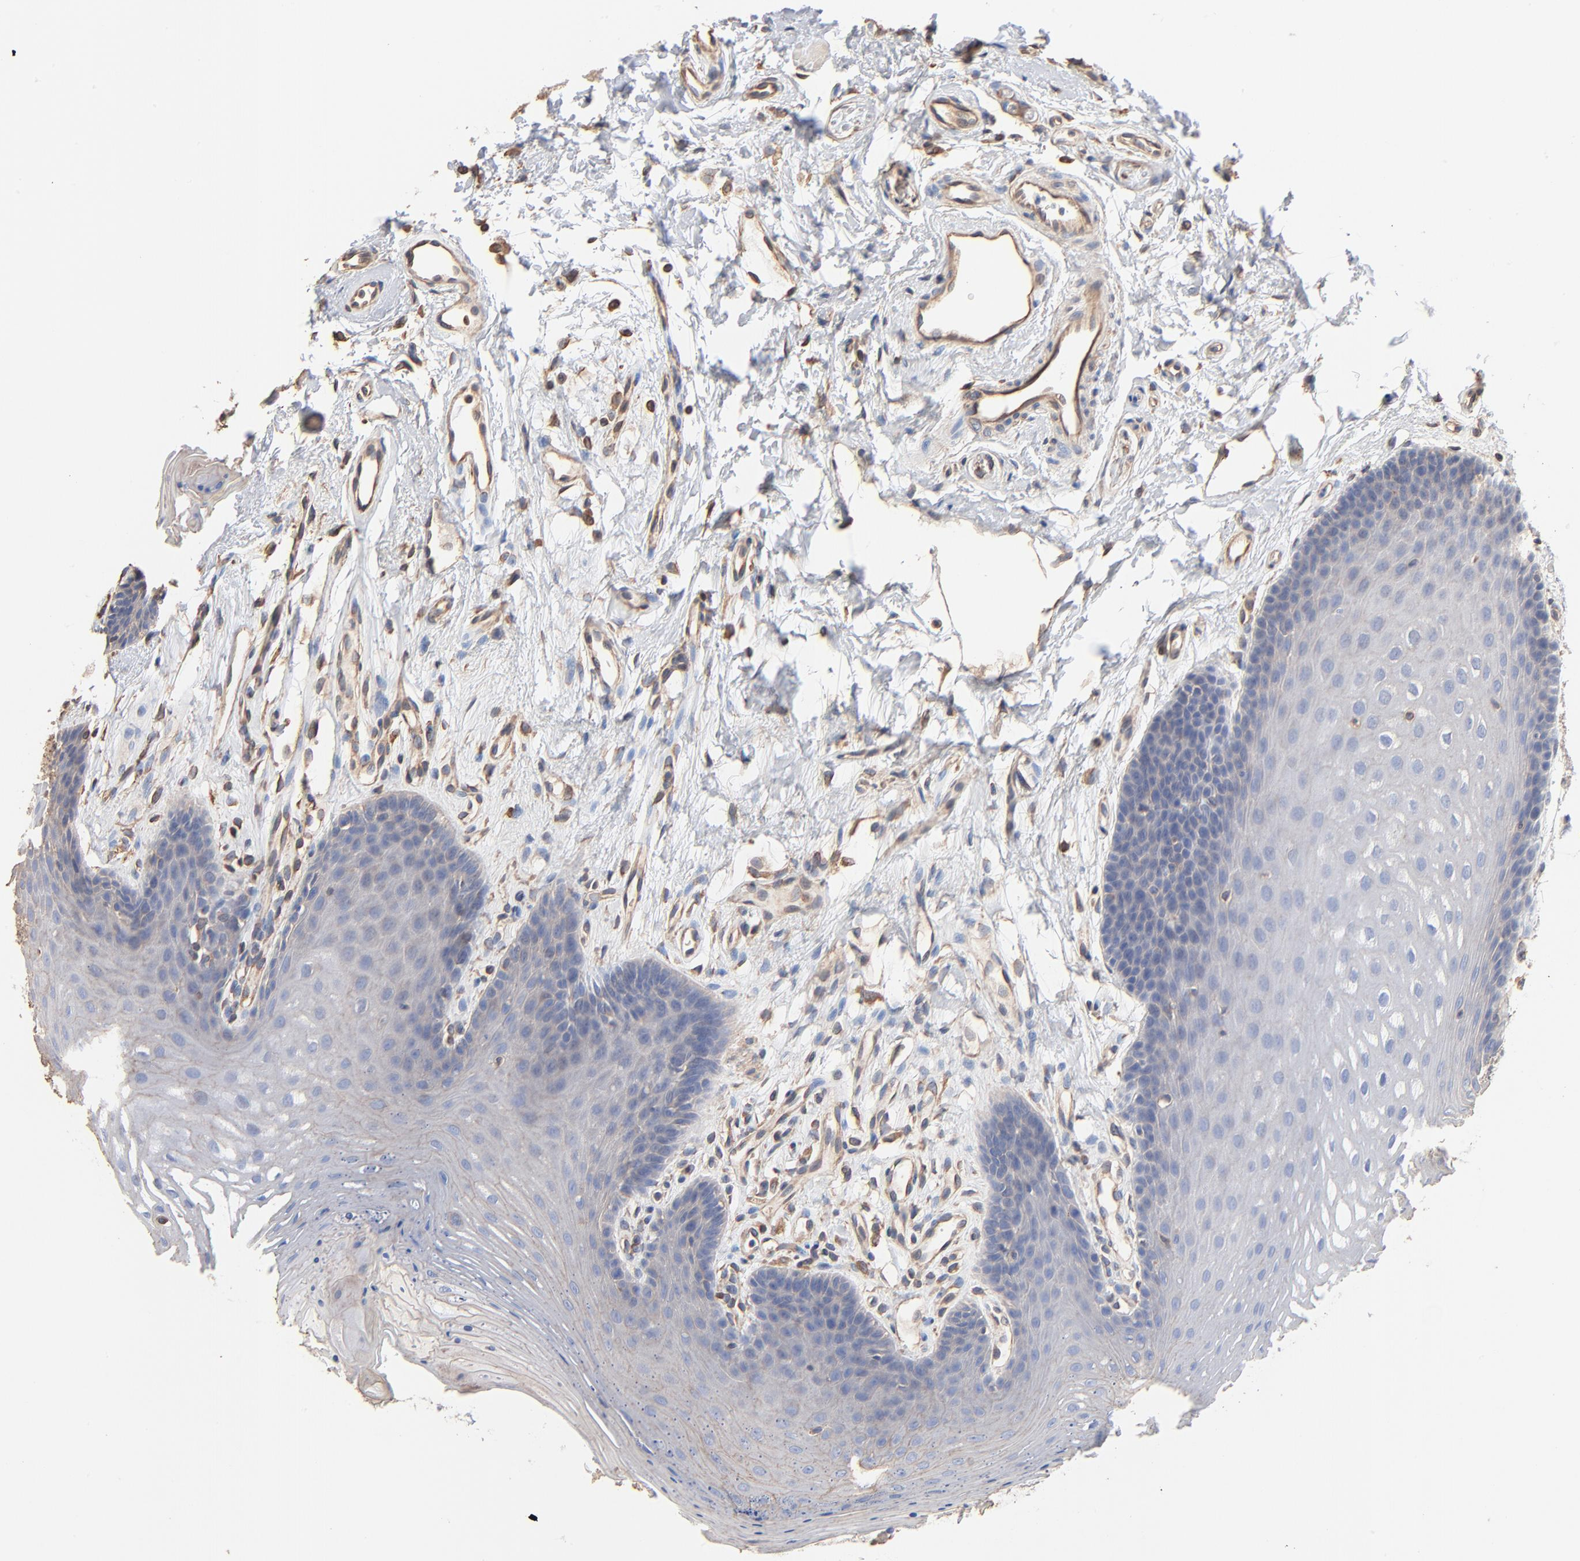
{"staining": {"intensity": "negative", "quantity": "none", "location": "none"}, "tissue": "oral mucosa", "cell_type": "Squamous epithelial cells", "image_type": "normal", "snomed": [{"axis": "morphology", "description": "Normal tissue, NOS"}, {"axis": "topography", "description": "Oral tissue"}], "caption": "IHC micrograph of unremarkable oral mucosa stained for a protein (brown), which demonstrates no staining in squamous epithelial cells. (DAB immunohistochemistry (IHC), high magnification).", "gene": "ABCD4", "patient": {"sex": "male", "age": 62}}